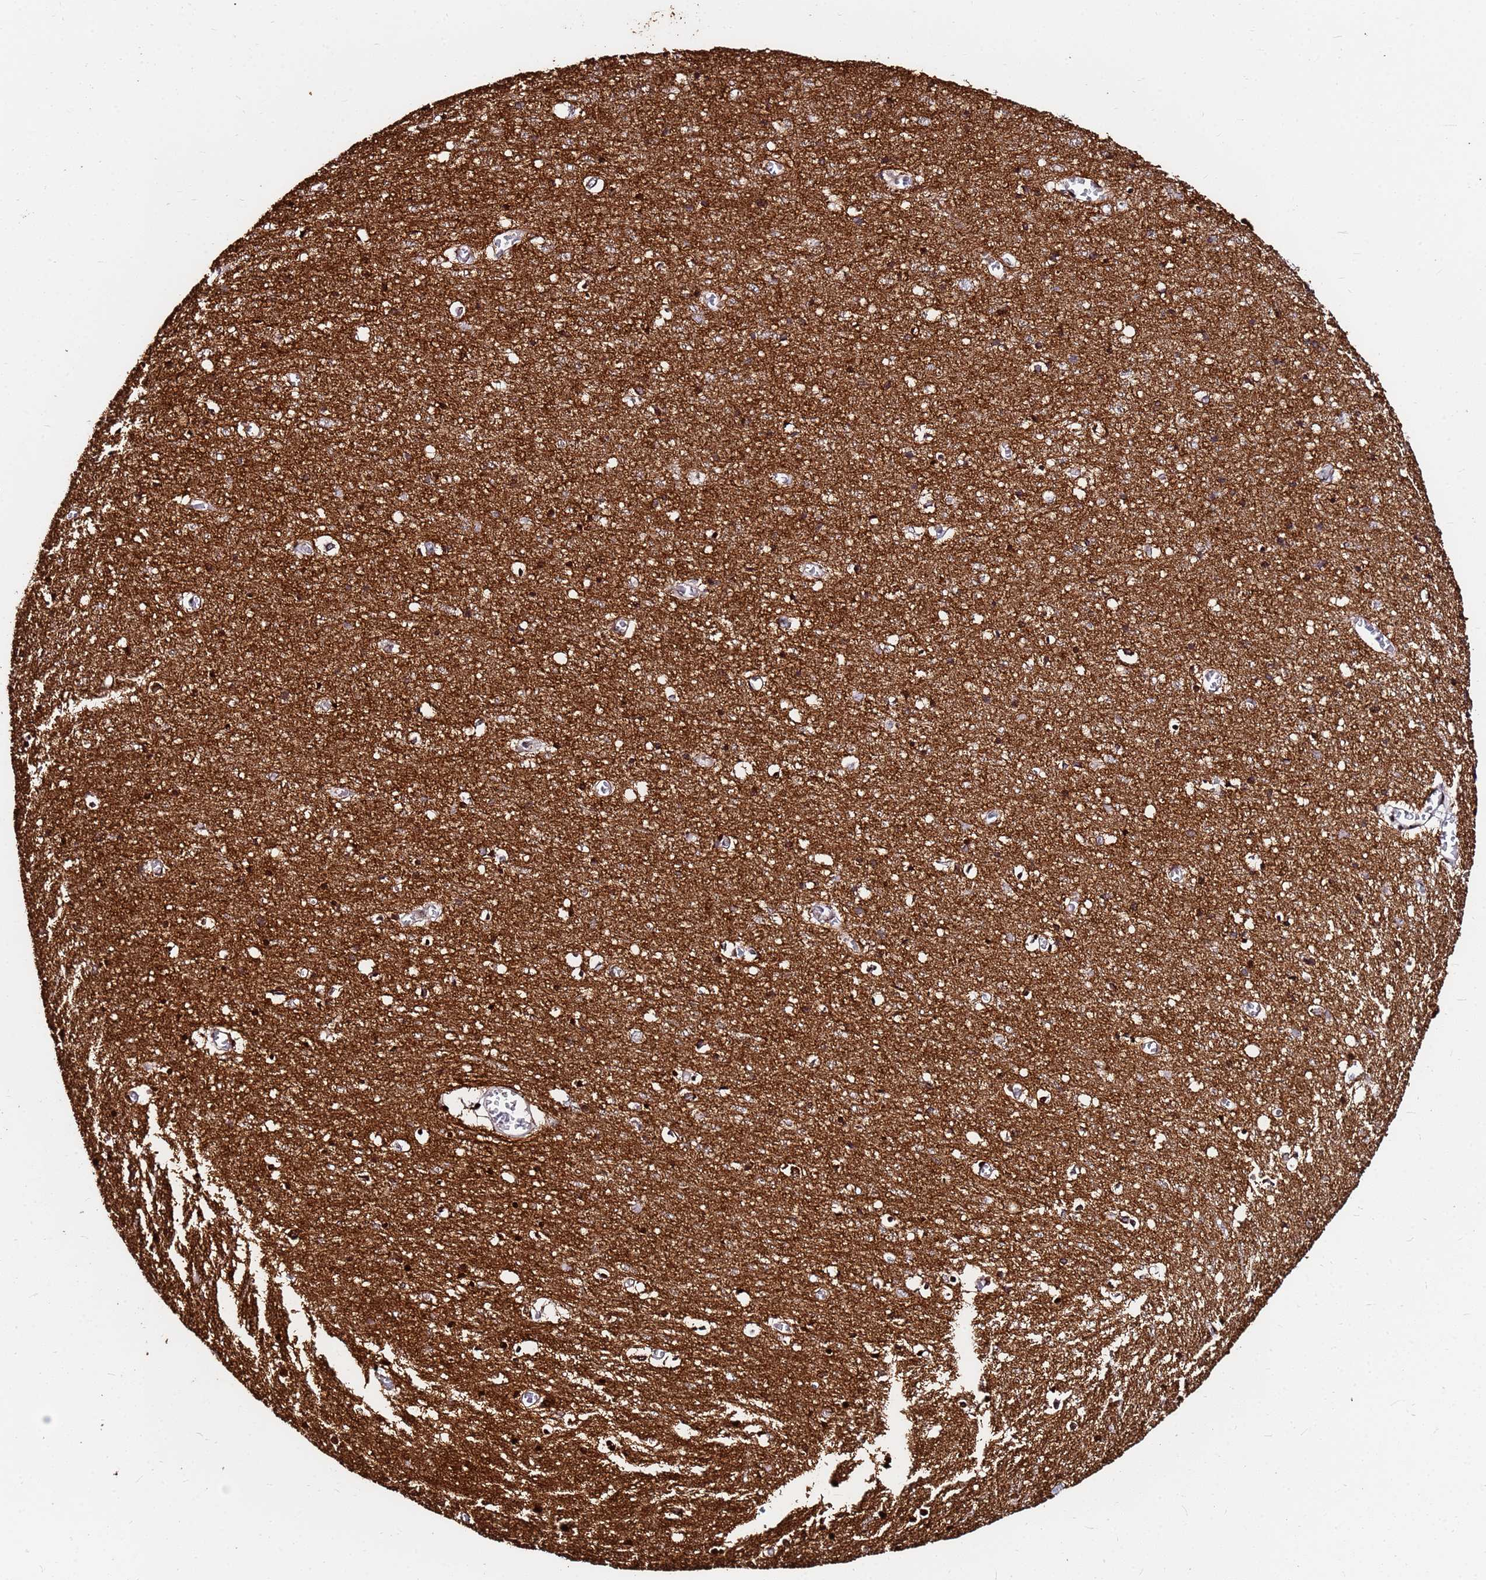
{"staining": {"intensity": "moderate", "quantity": "25%-75%", "location": "cytoplasmic/membranous,nuclear"}, "tissue": "cerebral cortex", "cell_type": "Endothelial cells", "image_type": "normal", "snomed": [{"axis": "morphology", "description": "Normal tissue, NOS"}, {"axis": "topography", "description": "Cerebral cortex"}], "caption": "IHC (DAB (3,3'-diaminobenzidine)) staining of benign human cerebral cortex demonstrates moderate cytoplasmic/membranous,nuclear protein positivity in about 25%-75% of endothelial cells.", "gene": "BASP1", "patient": {"sex": "female", "age": 64}}